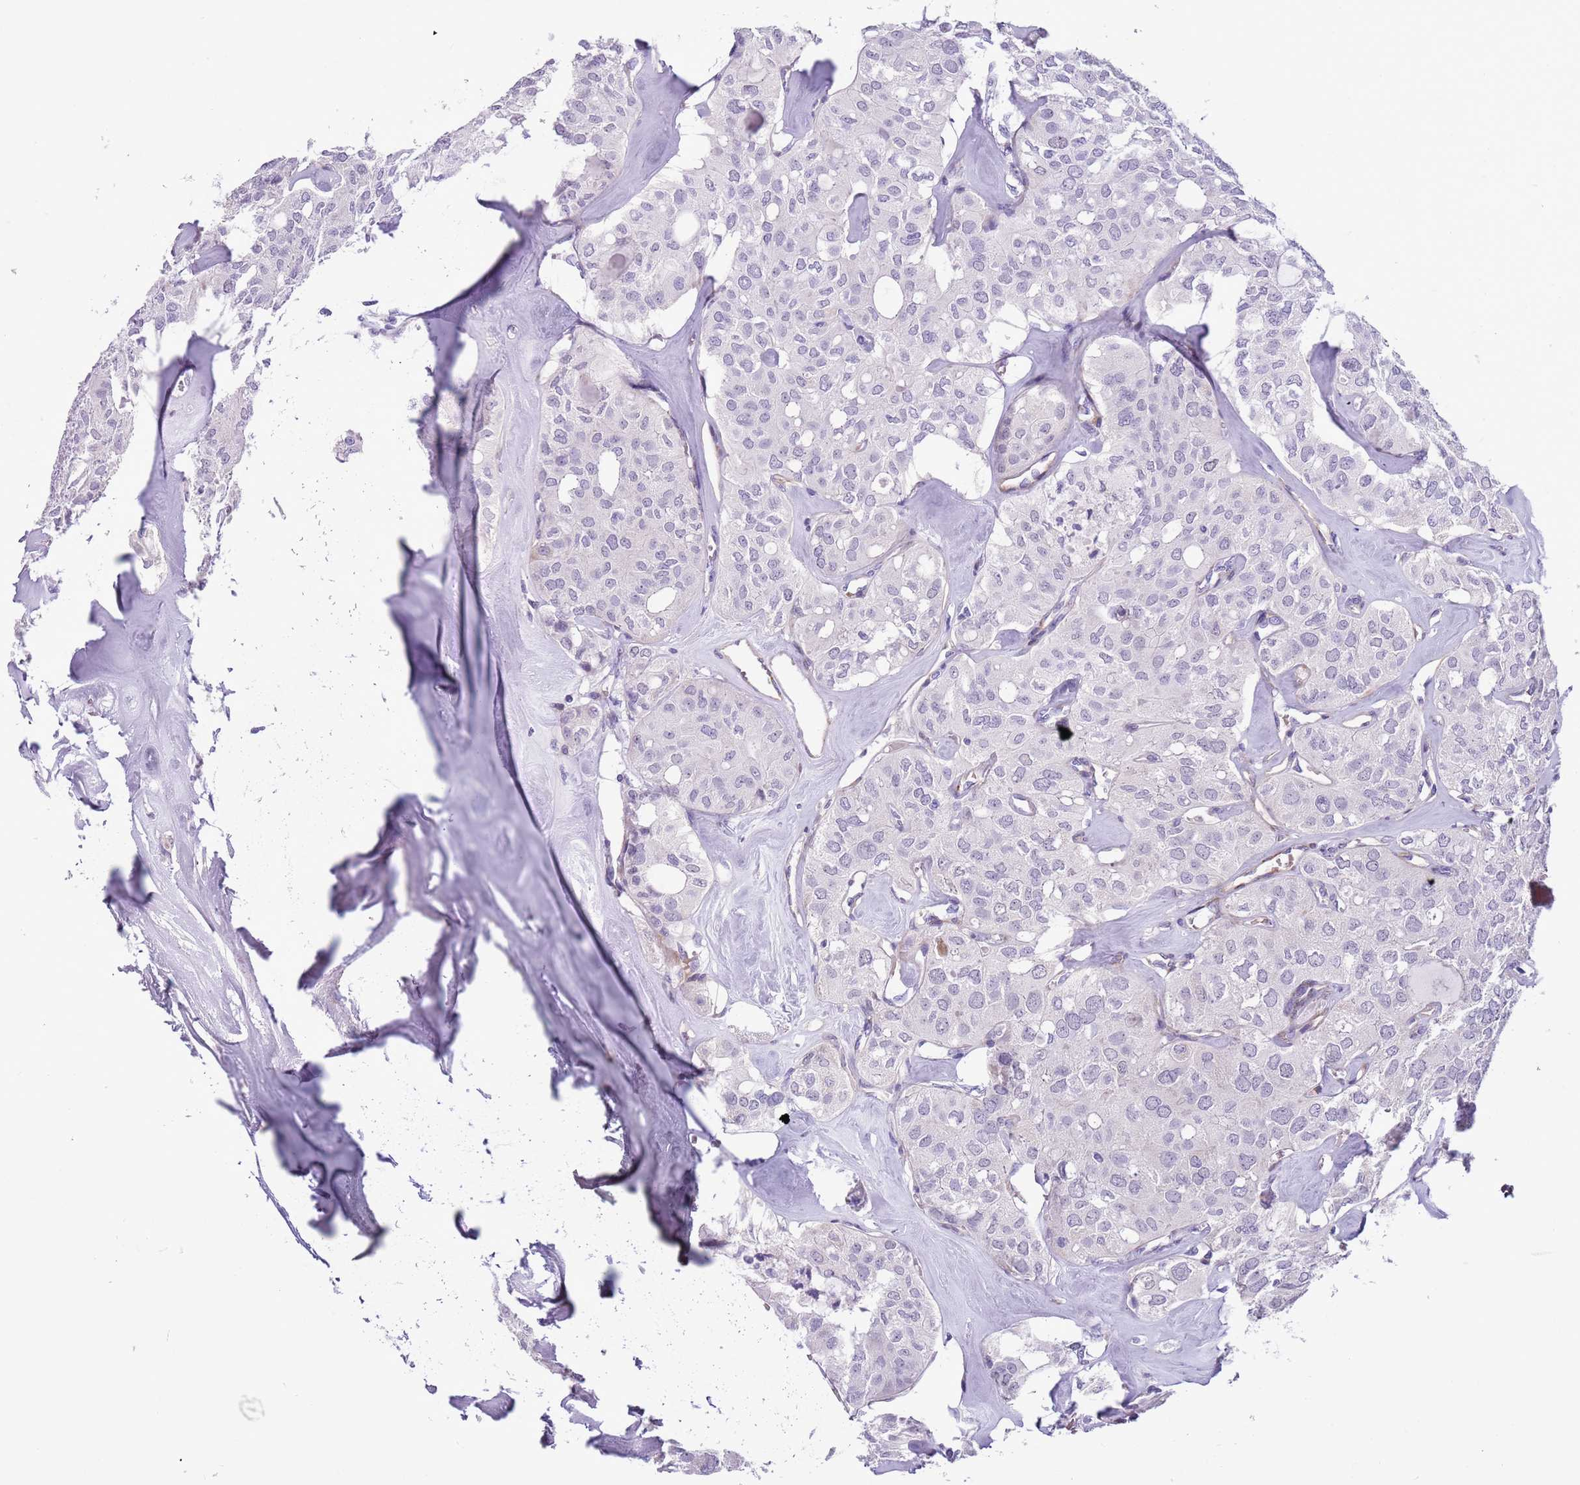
{"staining": {"intensity": "negative", "quantity": "none", "location": "none"}, "tissue": "thyroid cancer", "cell_type": "Tumor cells", "image_type": "cancer", "snomed": [{"axis": "morphology", "description": "Follicular adenoma carcinoma, NOS"}, {"axis": "topography", "description": "Thyroid gland"}], "caption": "A high-resolution image shows IHC staining of follicular adenoma carcinoma (thyroid), which reveals no significant staining in tumor cells.", "gene": "MRPL32", "patient": {"sex": "male", "age": 75}}